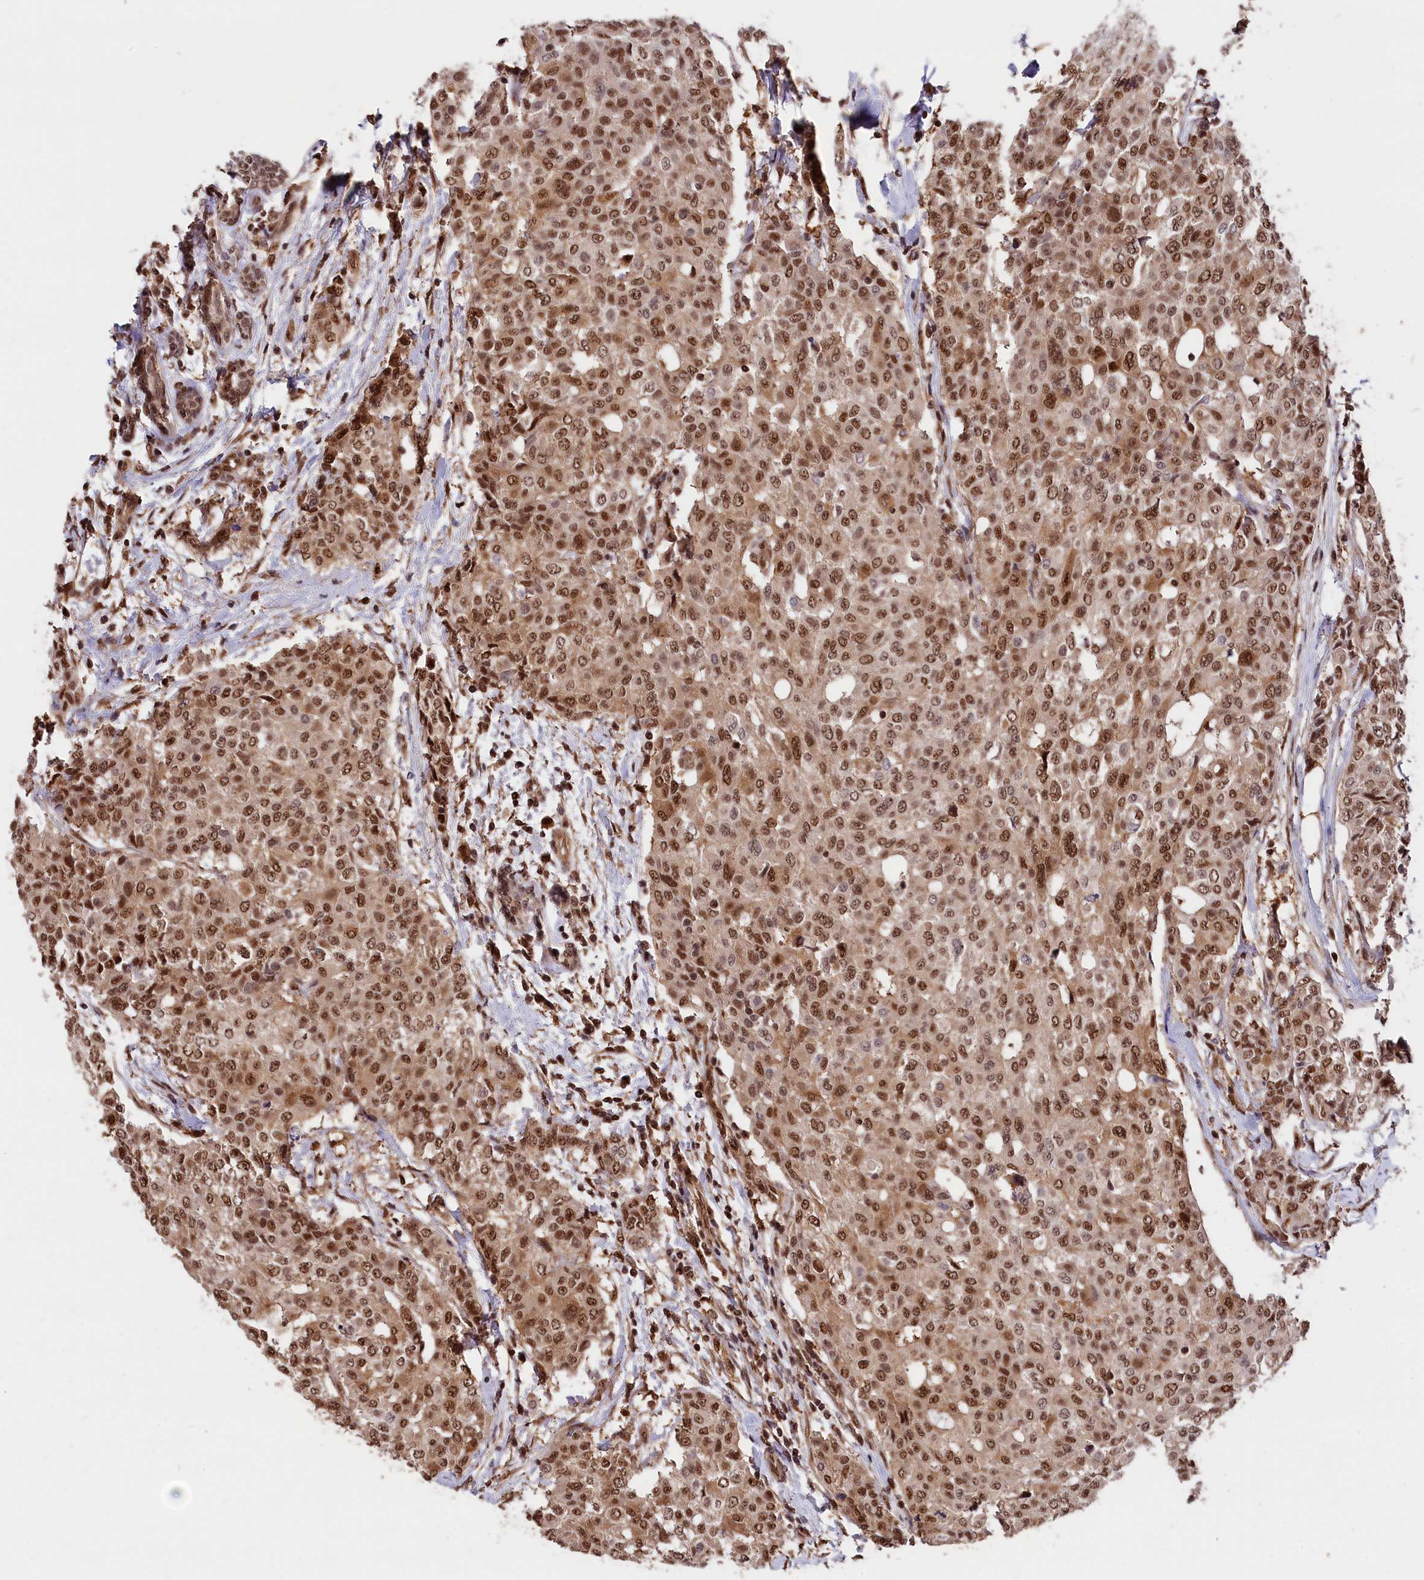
{"staining": {"intensity": "moderate", "quantity": ">75%", "location": "nuclear"}, "tissue": "breast cancer", "cell_type": "Tumor cells", "image_type": "cancer", "snomed": [{"axis": "morphology", "description": "Lobular carcinoma"}, {"axis": "topography", "description": "Breast"}], "caption": "Breast cancer (lobular carcinoma) was stained to show a protein in brown. There is medium levels of moderate nuclear expression in approximately >75% of tumor cells. The staining was performed using DAB to visualize the protein expression in brown, while the nuclei were stained in blue with hematoxylin (Magnification: 20x).", "gene": "ADRM1", "patient": {"sex": "female", "age": 51}}